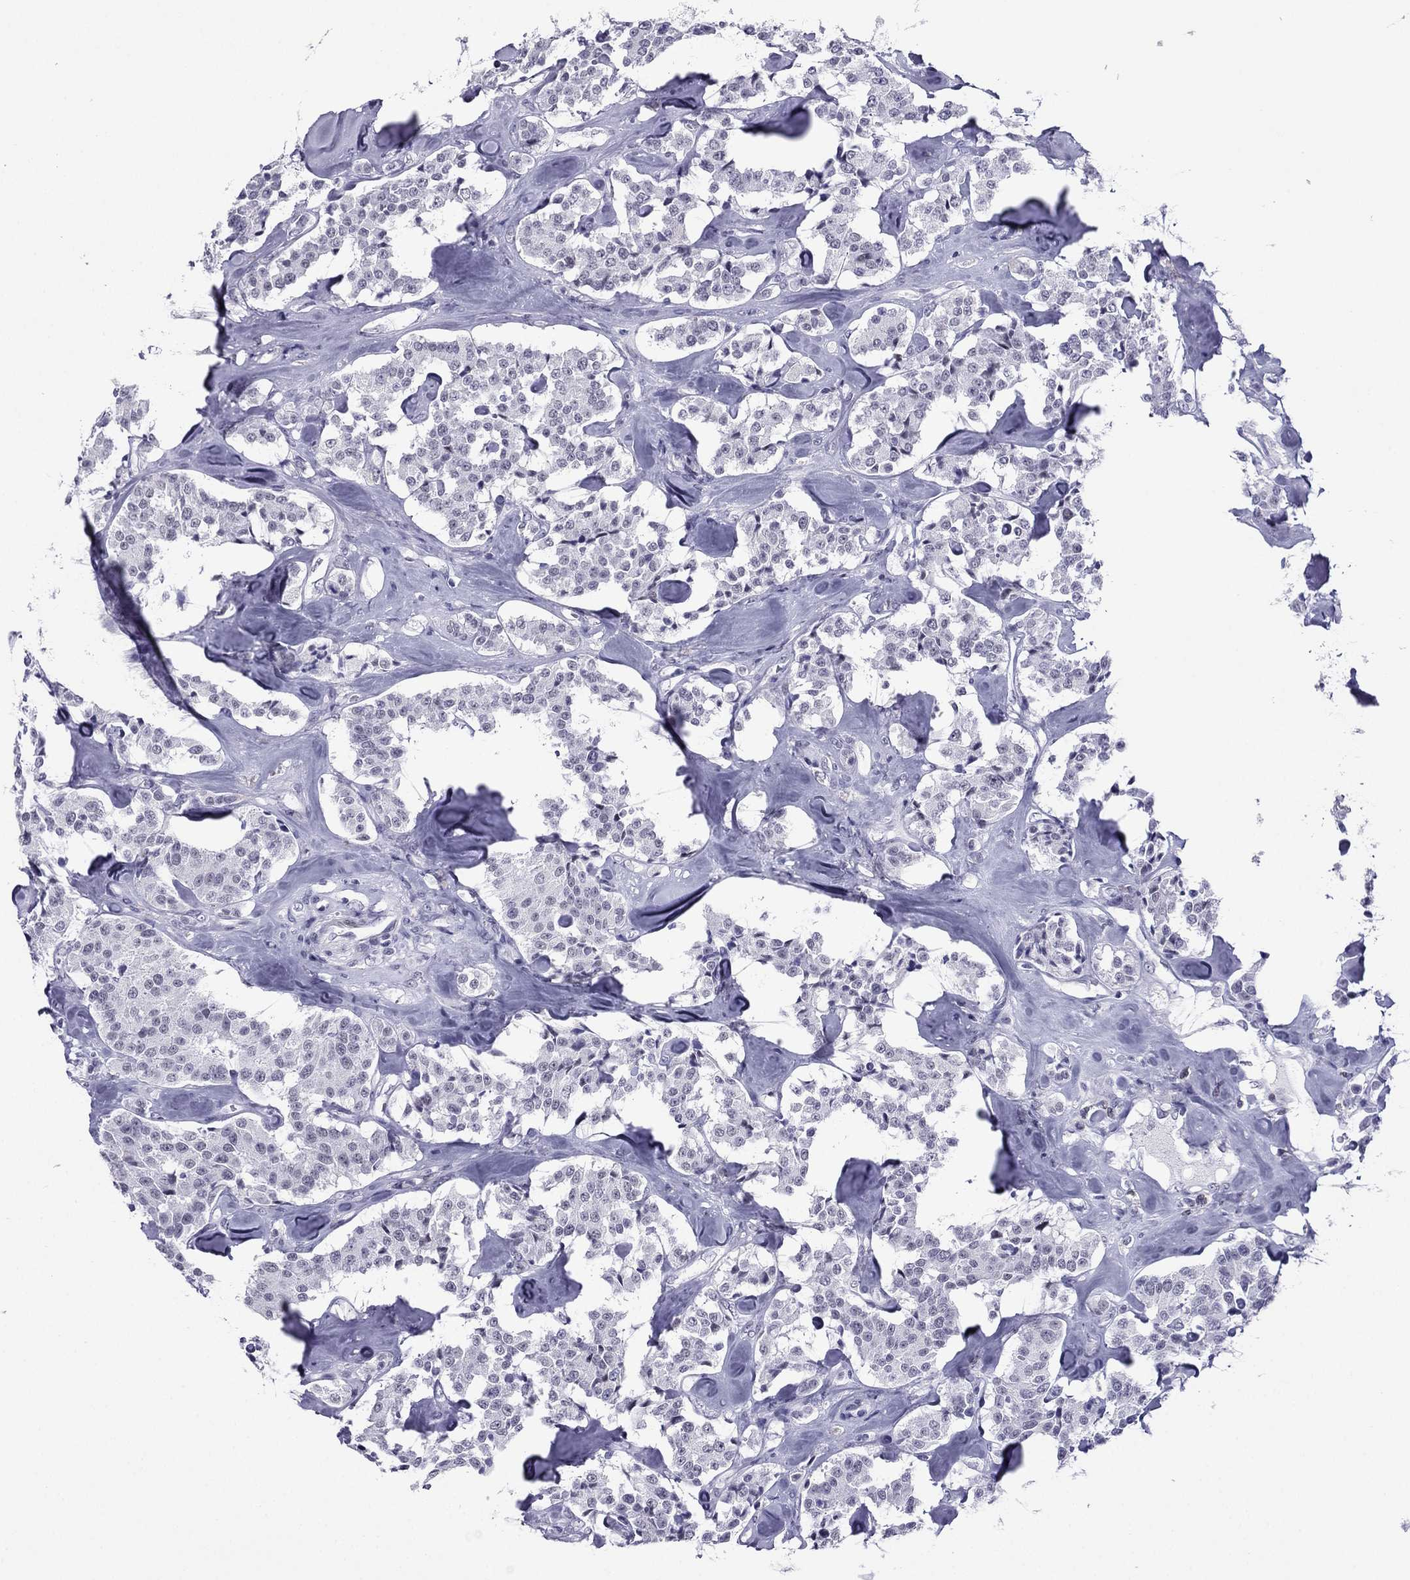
{"staining": {"intensity": "negative", "quantity": "none", "location": "none"}, "tissue": "carcinoid", "cell_type": "Tumor cells", "image_type": "cancer", "snomed": [{"axis": "morphology", "description": "Carcinoid, malignant, NOS"}, {"axis": "topography", "description": "Pancreas"}], "caption": "High magnification brightfield microscopy of malignant carcinoid stained with DAB (3,3'-diaminobenzidine) (brown) and counterstained with hematoxylin (blue): tumor cells show no significant positivity. The staining was performed using DAB (3,3'-diaminobenzidine) to visualize the protein expression in brown, while the nuclei were stained in blue with hematoxylin (Magnification: 20x).", "gene": "MYLK3", "patient": {"sex": "male", "age": 41}}